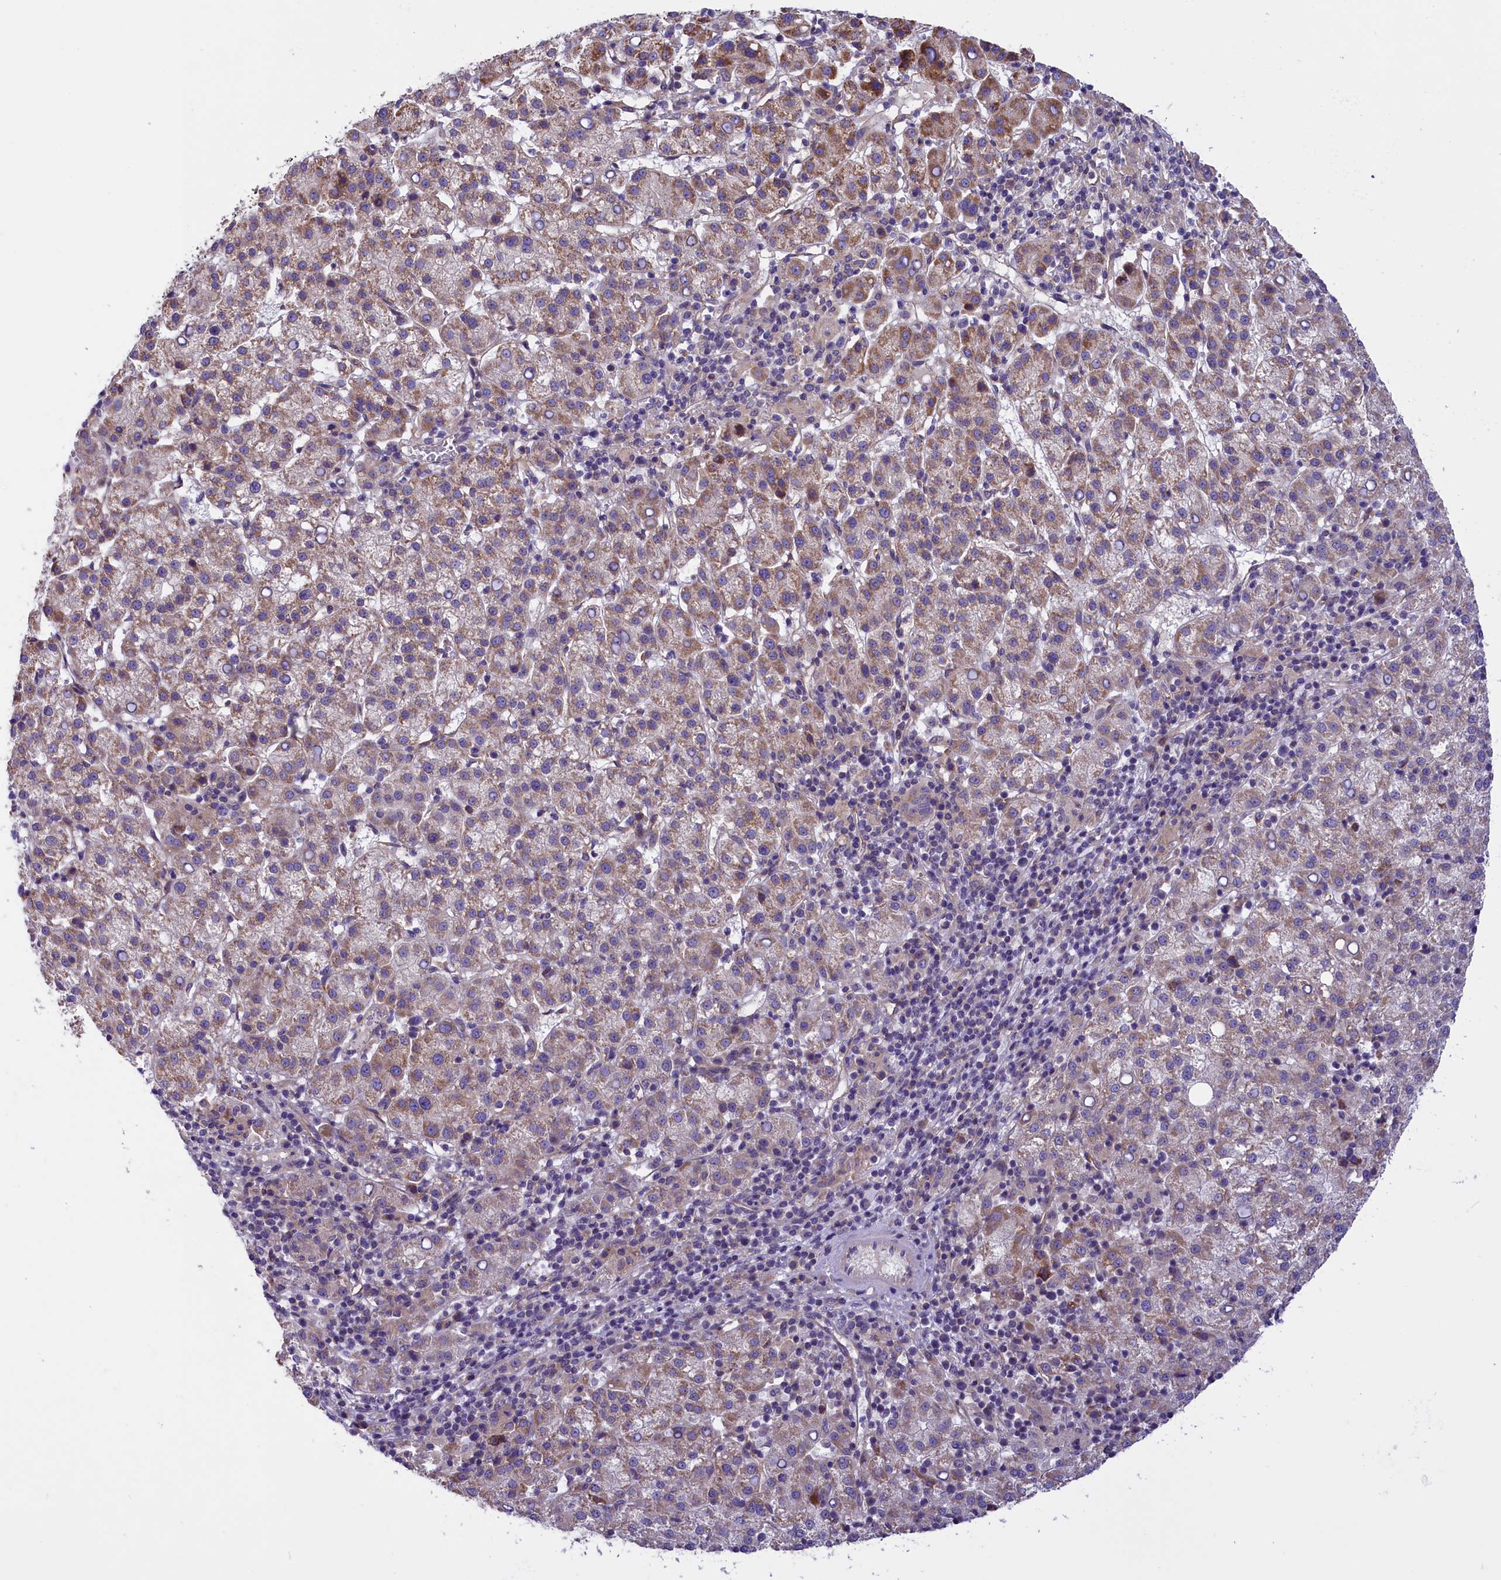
{"staining": {"intensity": "moderate", "quantity": "<25%", "location": "cytoplasmic/membranous"}, "tissue": "liver cancer", "cell_type": "Tumor cells", "image_type": "cancer", "snomed": [{"axis": "morphology", "description": "Carcinoma, Hepatocellular, NOS"}, {"axis": "topography", "description": "Liver"}], "caption": "Hepatocellular carcinoma (liver) stained for a protein exhibits moderate cytoplasmic/membranous positivity in tumor cells.", "gene": "DNAJB9", "patient": {"sex": "female", "age": 58}}